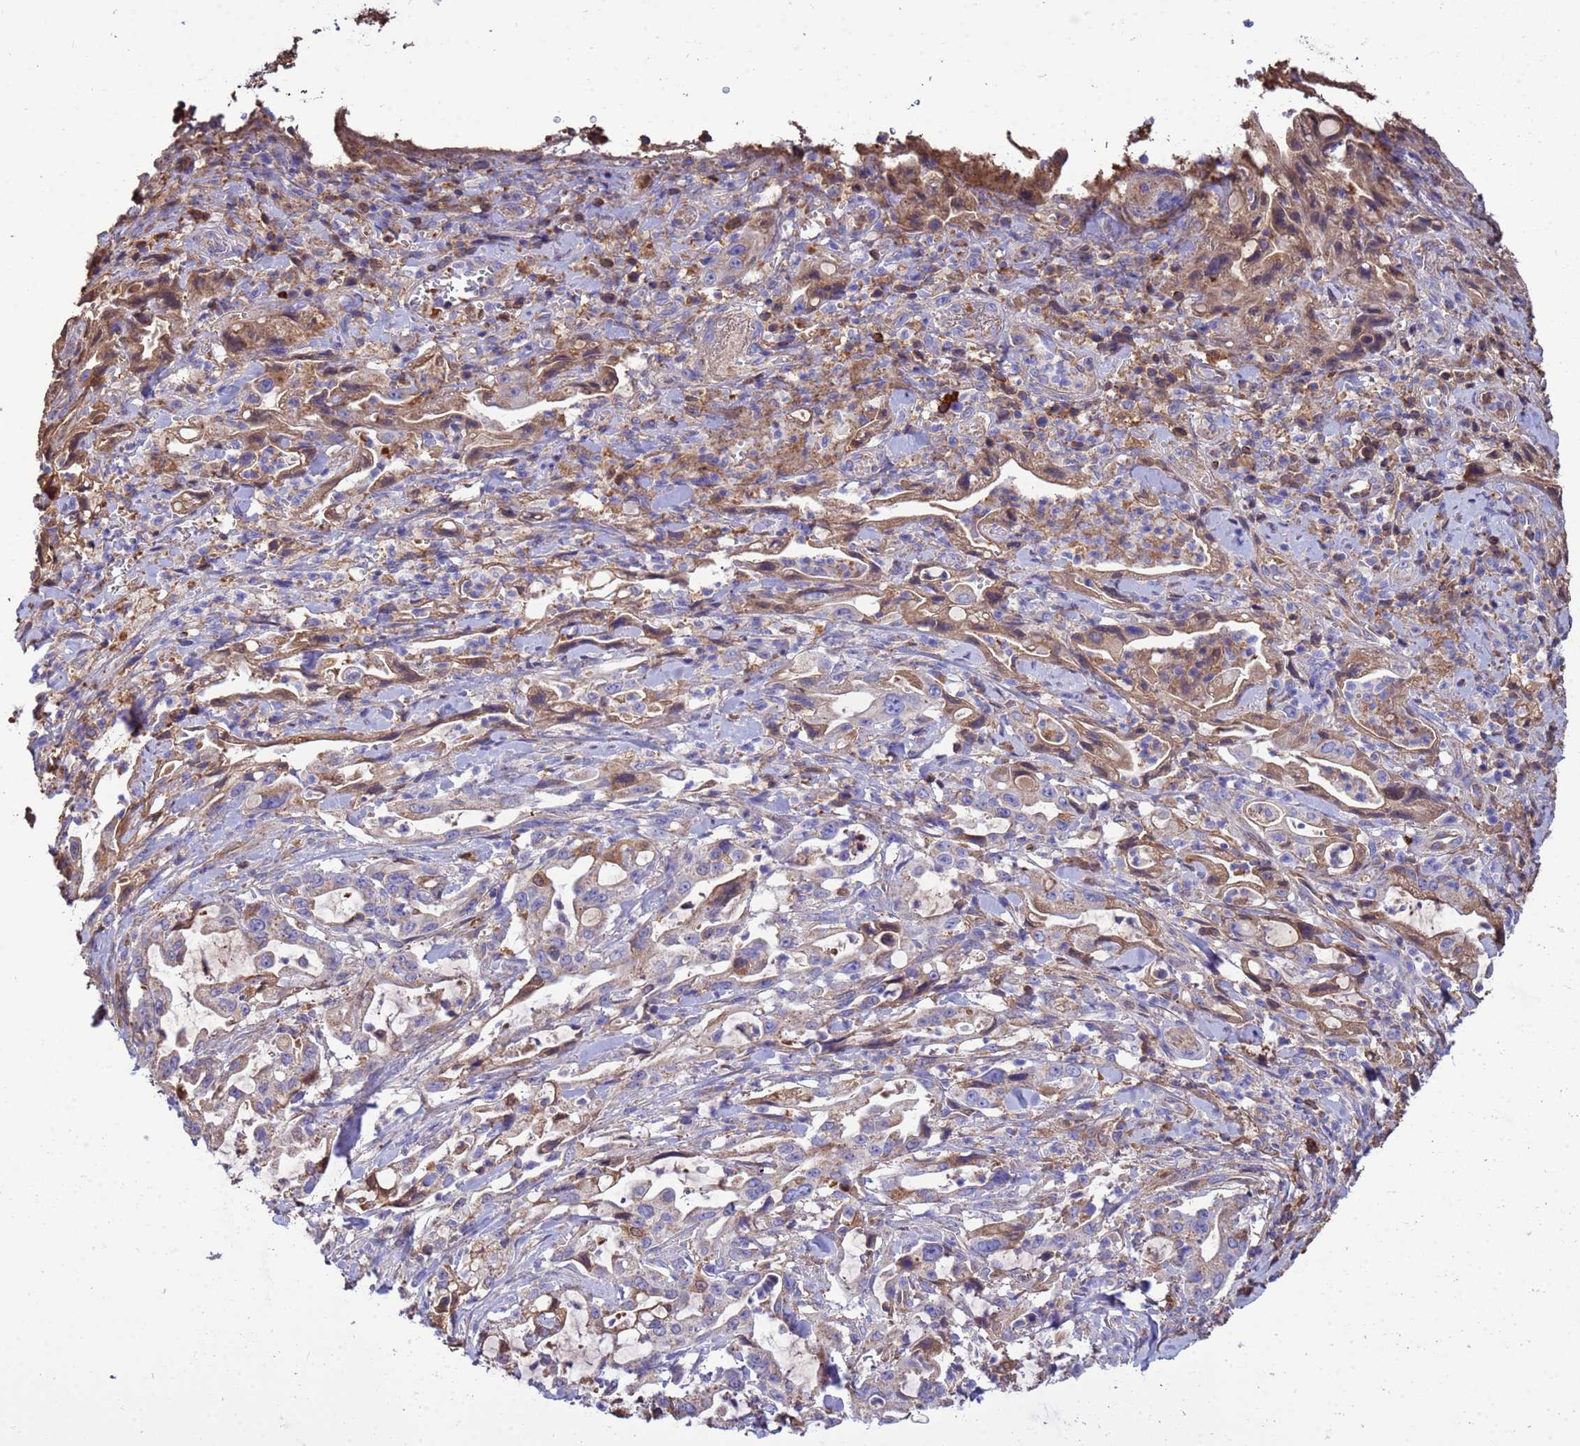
{"staining": {"intensity": "moderate", "quantity": "25%-75%", "location": "cytoplasmic/membranous,nuclear"}, "tissue": "pancreatic cancer", "cell_type": "Tumor cells", "image_type": "cancer", "snomed": [{"axis": "morphology", "description": "Adenocarcinoma, NOS"}, {"axis": "topography", "description": "Pancreas"}], "caption": "The immunohistochemical stain labels moderate cytoplasmic/membranous and nuclear staining in tumor cells of adenocarcinoma (pancreatic) tissue.", "gene": "GLUD1", "patient": {"sex": "female", "age": 61}}